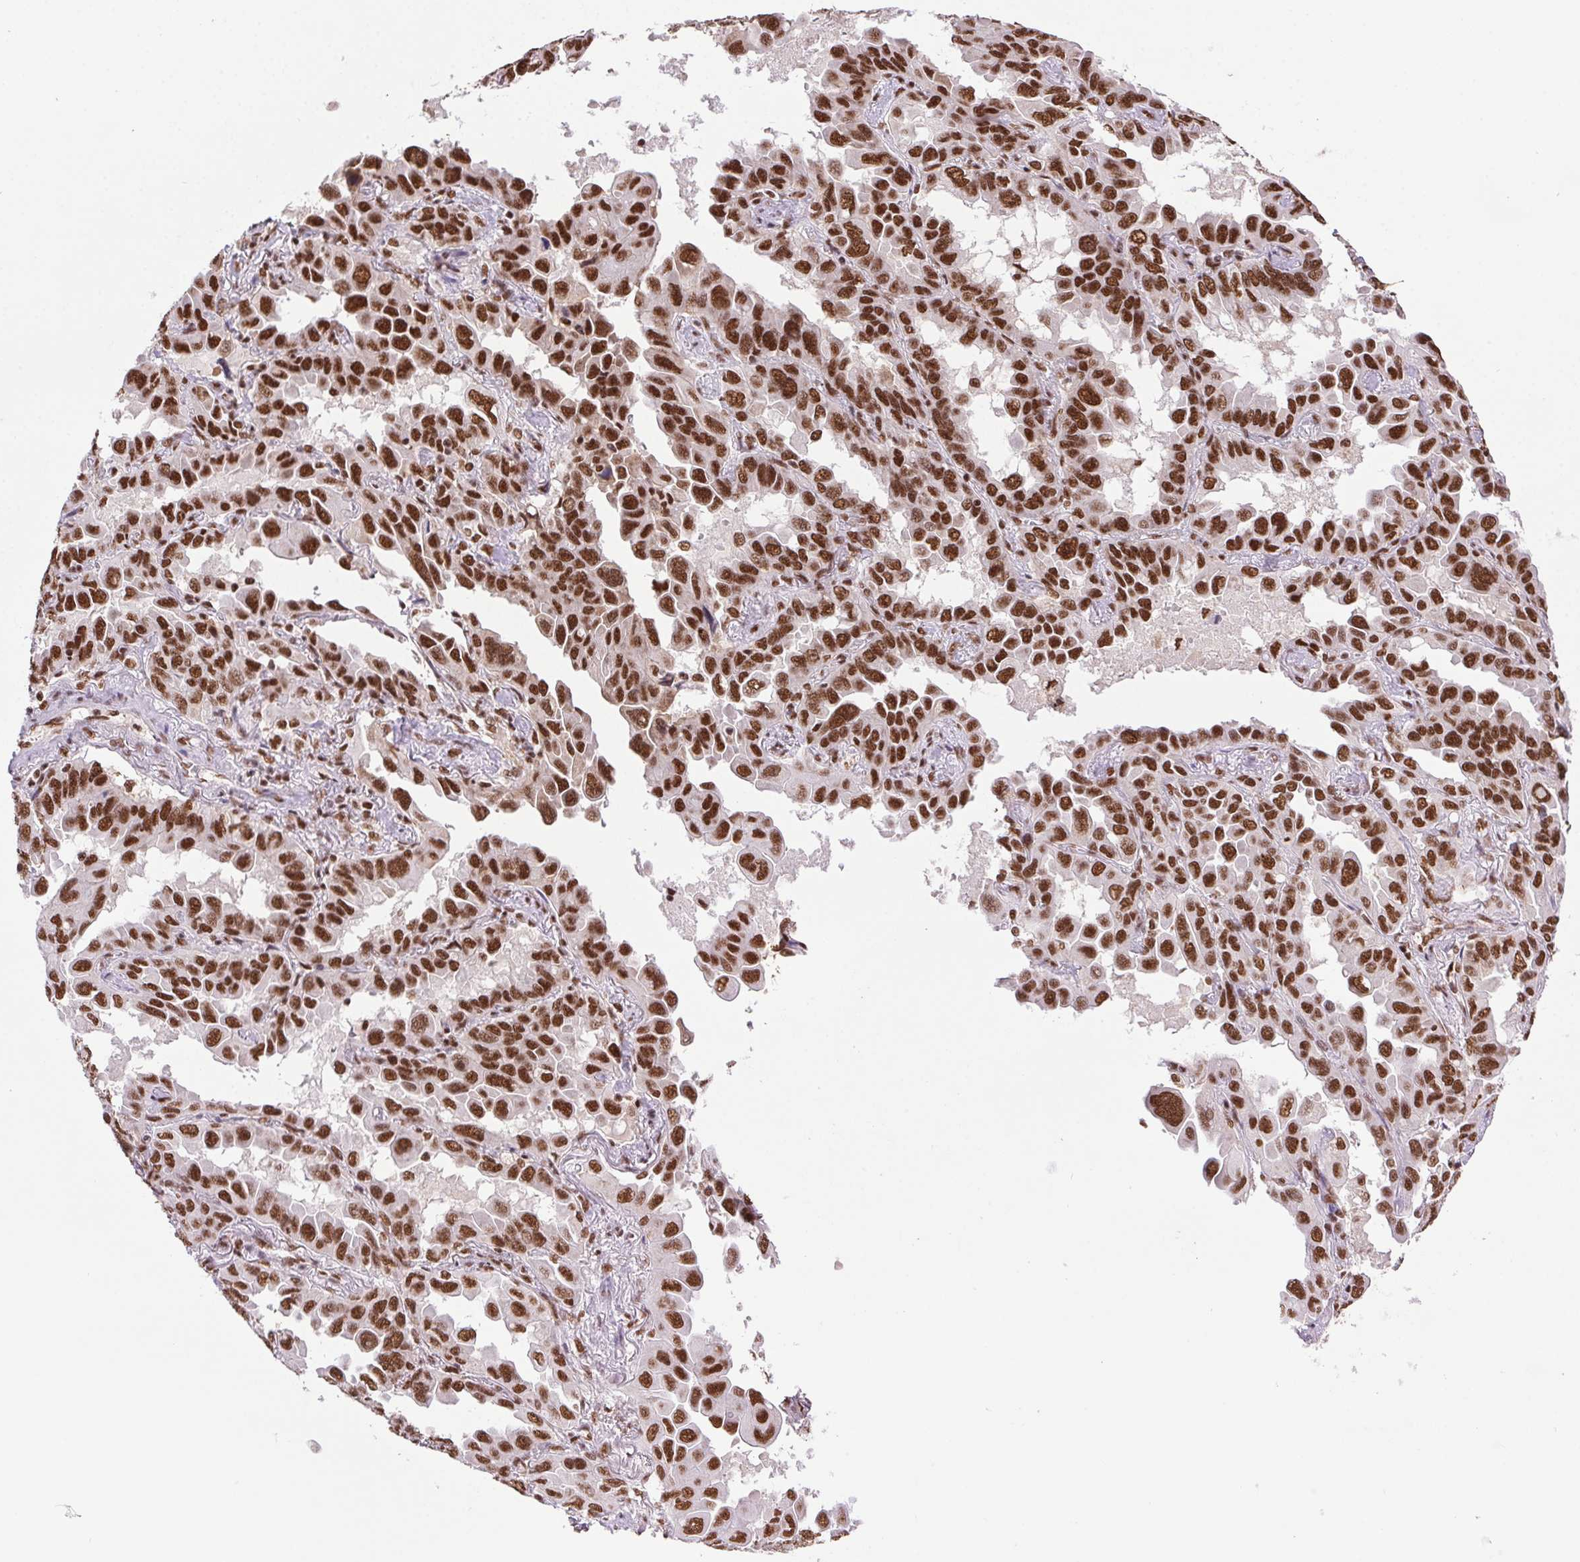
{"staining": {"intensity": "strong", "quantity": ">75%", "location": "nuclear"}, "tissue": "lung cancer", "cell_type": "Tumor cells", "image_type": "cancer", "snomed": [{"axis": "morphology", "description": "Adenocarcinoma, NOS"}, {"axis": "topography", "description": "Lung"}], "caption": "This is an image of IHC staining of lung adenocarcinoma, which shows strong staining in the nuclear of tumor cells.", "gene": "ZNF207", "patient": {"sex": "male", "age": 64}}